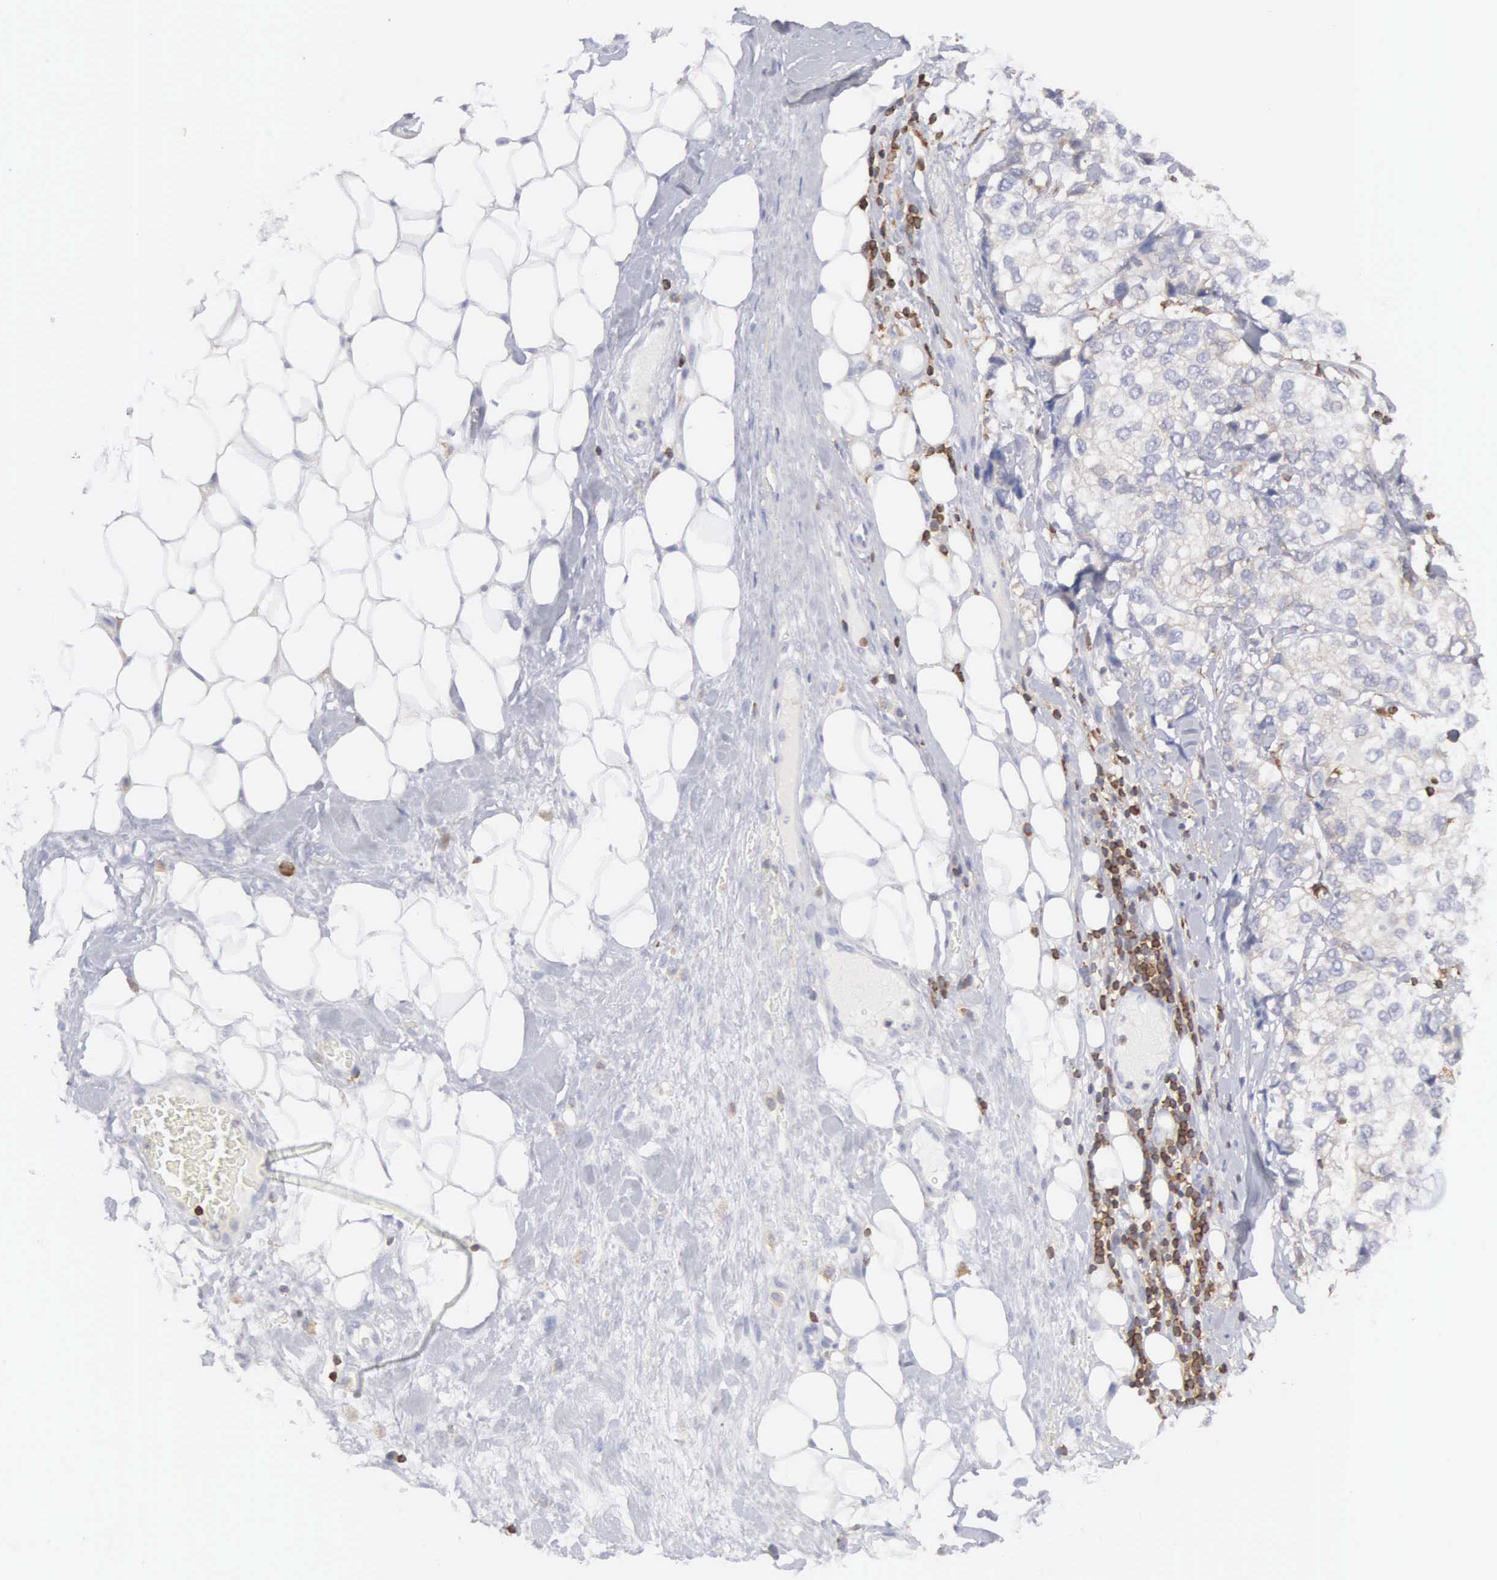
{"staining": {"intensity": "negative", "quantity": "none", "location": "none"}, "tissue": "breast cancer", "cell_type": "Tumor cells", "image_type": "cancer", "snomed": [{"axis": "morphology", "description": "Duct carcinoma"}, {"axis": "topography", "description": "Breast"}], "caption": "Immunohistochemical staining of breast cancer displays no significant expression in tumor cells.", "gene": "SH3BP1", "patient": {"sex": "female", "age": 45}}